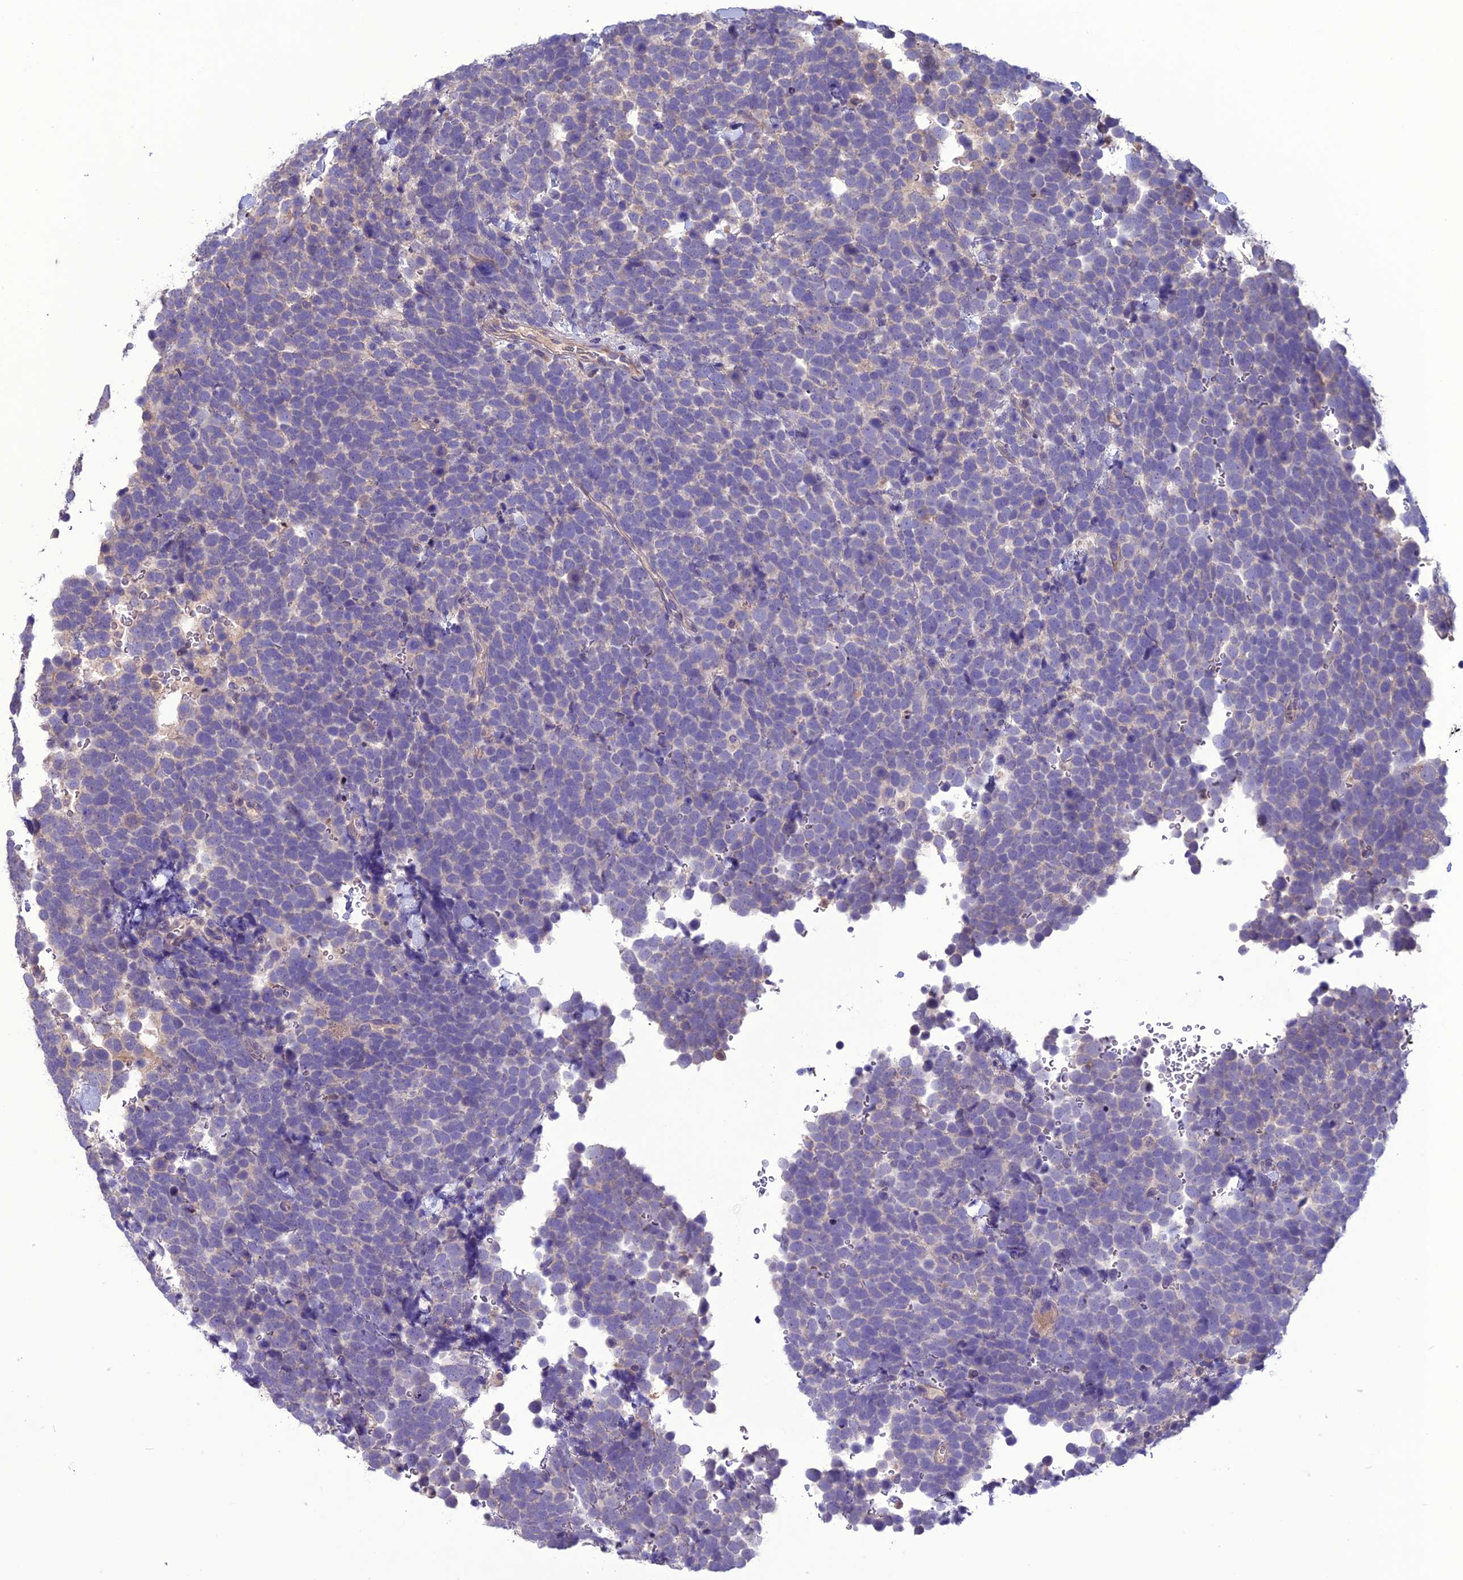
{"staining": {"intensity": "negative", "quantity": "none", "location": "none"}, "tissue": "urothelial cancer", "cell_type": "Tumor cells", "image_type": "cancer", "snomed": [{"axis": "morphology", "description": "Urothelial carcinoma, High grade"}, {"axis": "topography", "description": "Urinary bladder"}], "caption": "Image shows no significant protein staining in tumor cells of urothelial carcinoma (high-grade).", "gene": "C2orf76", "patient": {"sex": "female", "age": 82}}